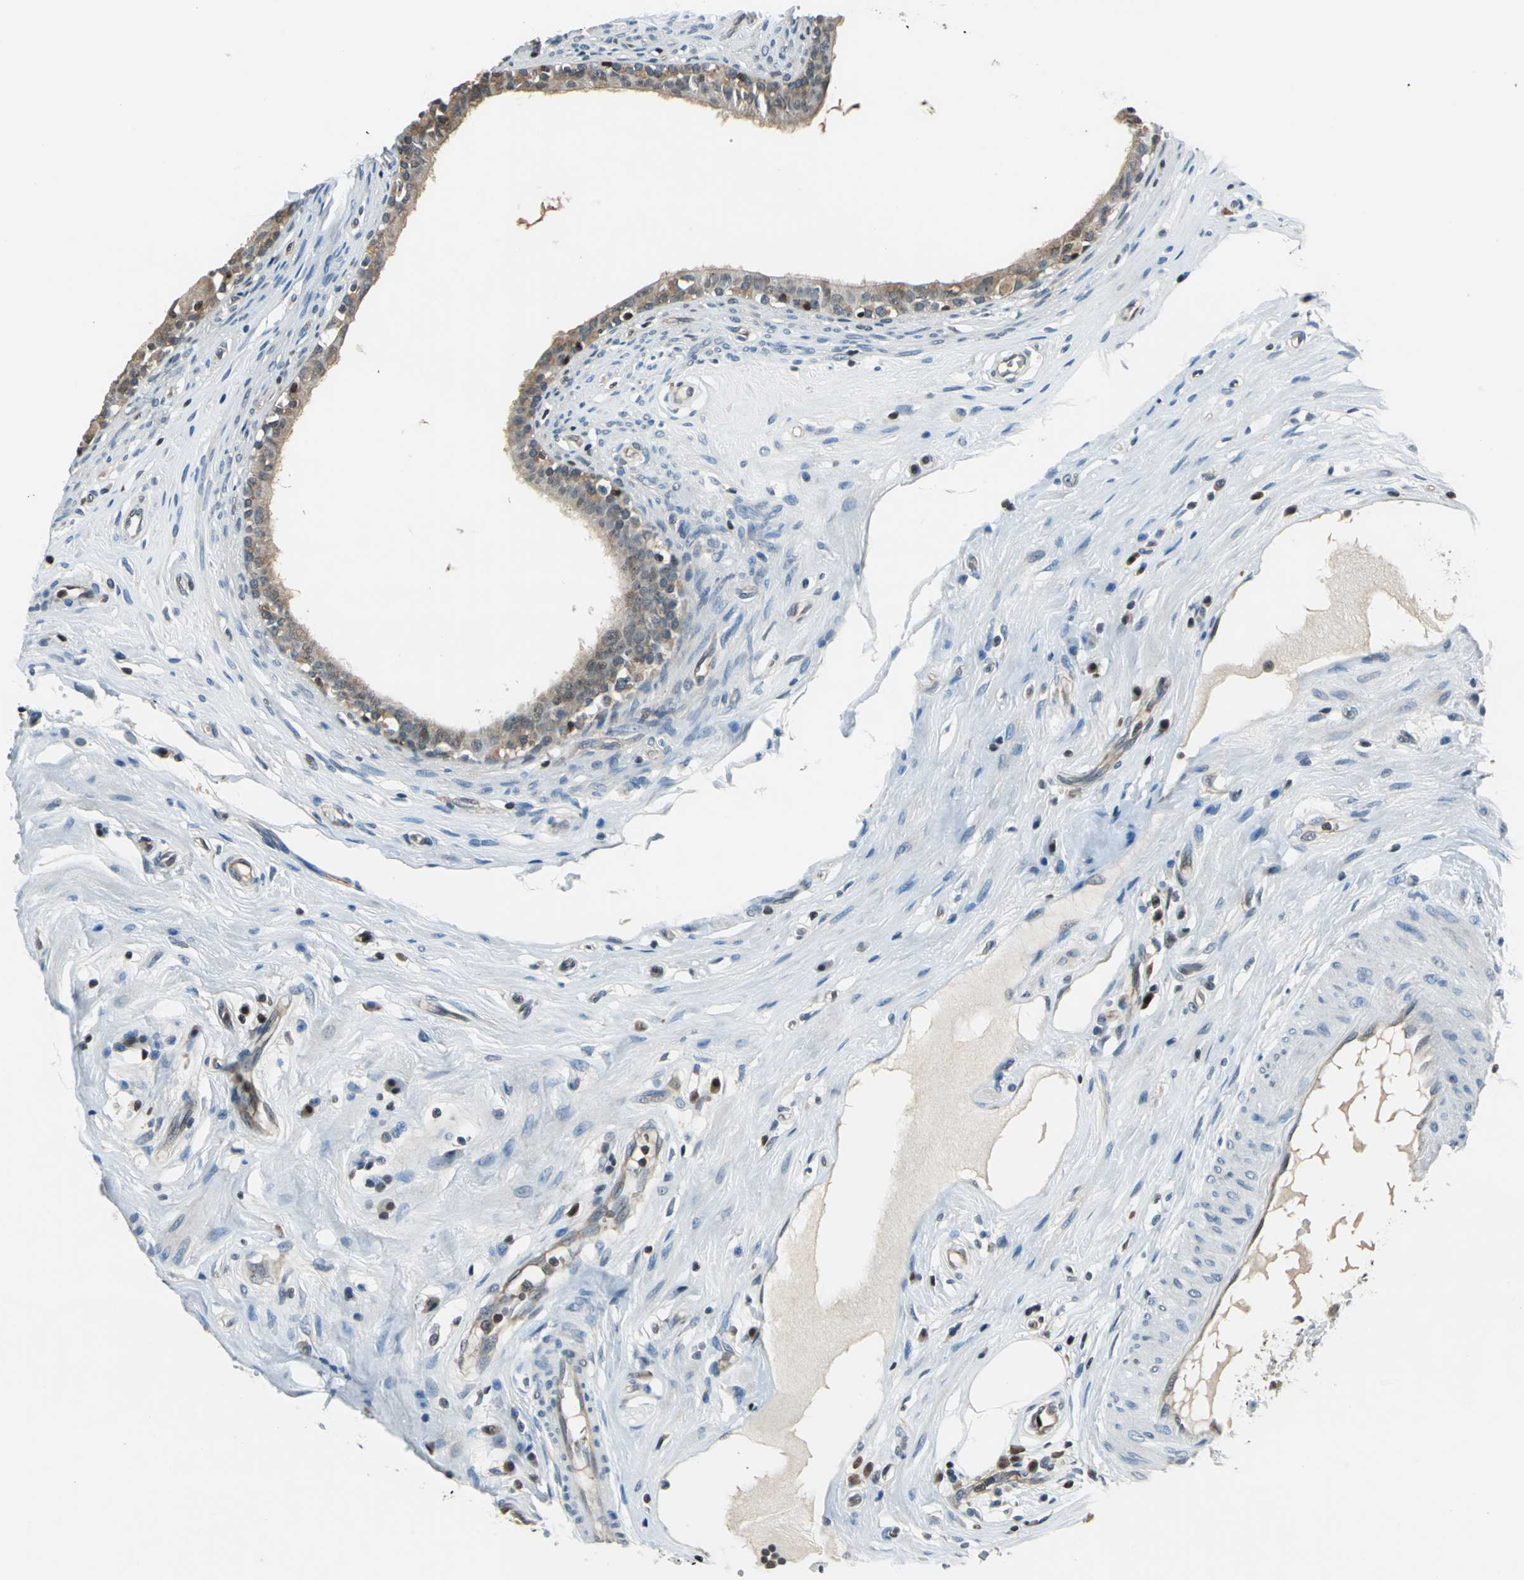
{"staining": {"intensity": "moderate", "quantity": "<25%", "location": "cytoplasmic/membranous,nuclear"}, "tissue": "epididymis", "cell_type": "Glandular cells", "image_type": "normal", "snomed": [{"axis": "morphology", "description": "Normal tissue, NOS"}, {"axis": "morphology", "description": "Inflammation, NOS"}, {"axis": "topography", "description": "Epididymis"}], "caption": "Glandular cells display low levels of moderate cytoplasmic/membranous,nuclear expression in about <25% of cells in unremarkable human epididymis. (Stains: DAB in brown, nuclei in blue, Microscopy: brightfield microscopy at high magnification).", "gene": "PSME1", "patient": {"sex": "male", "age": 84}}